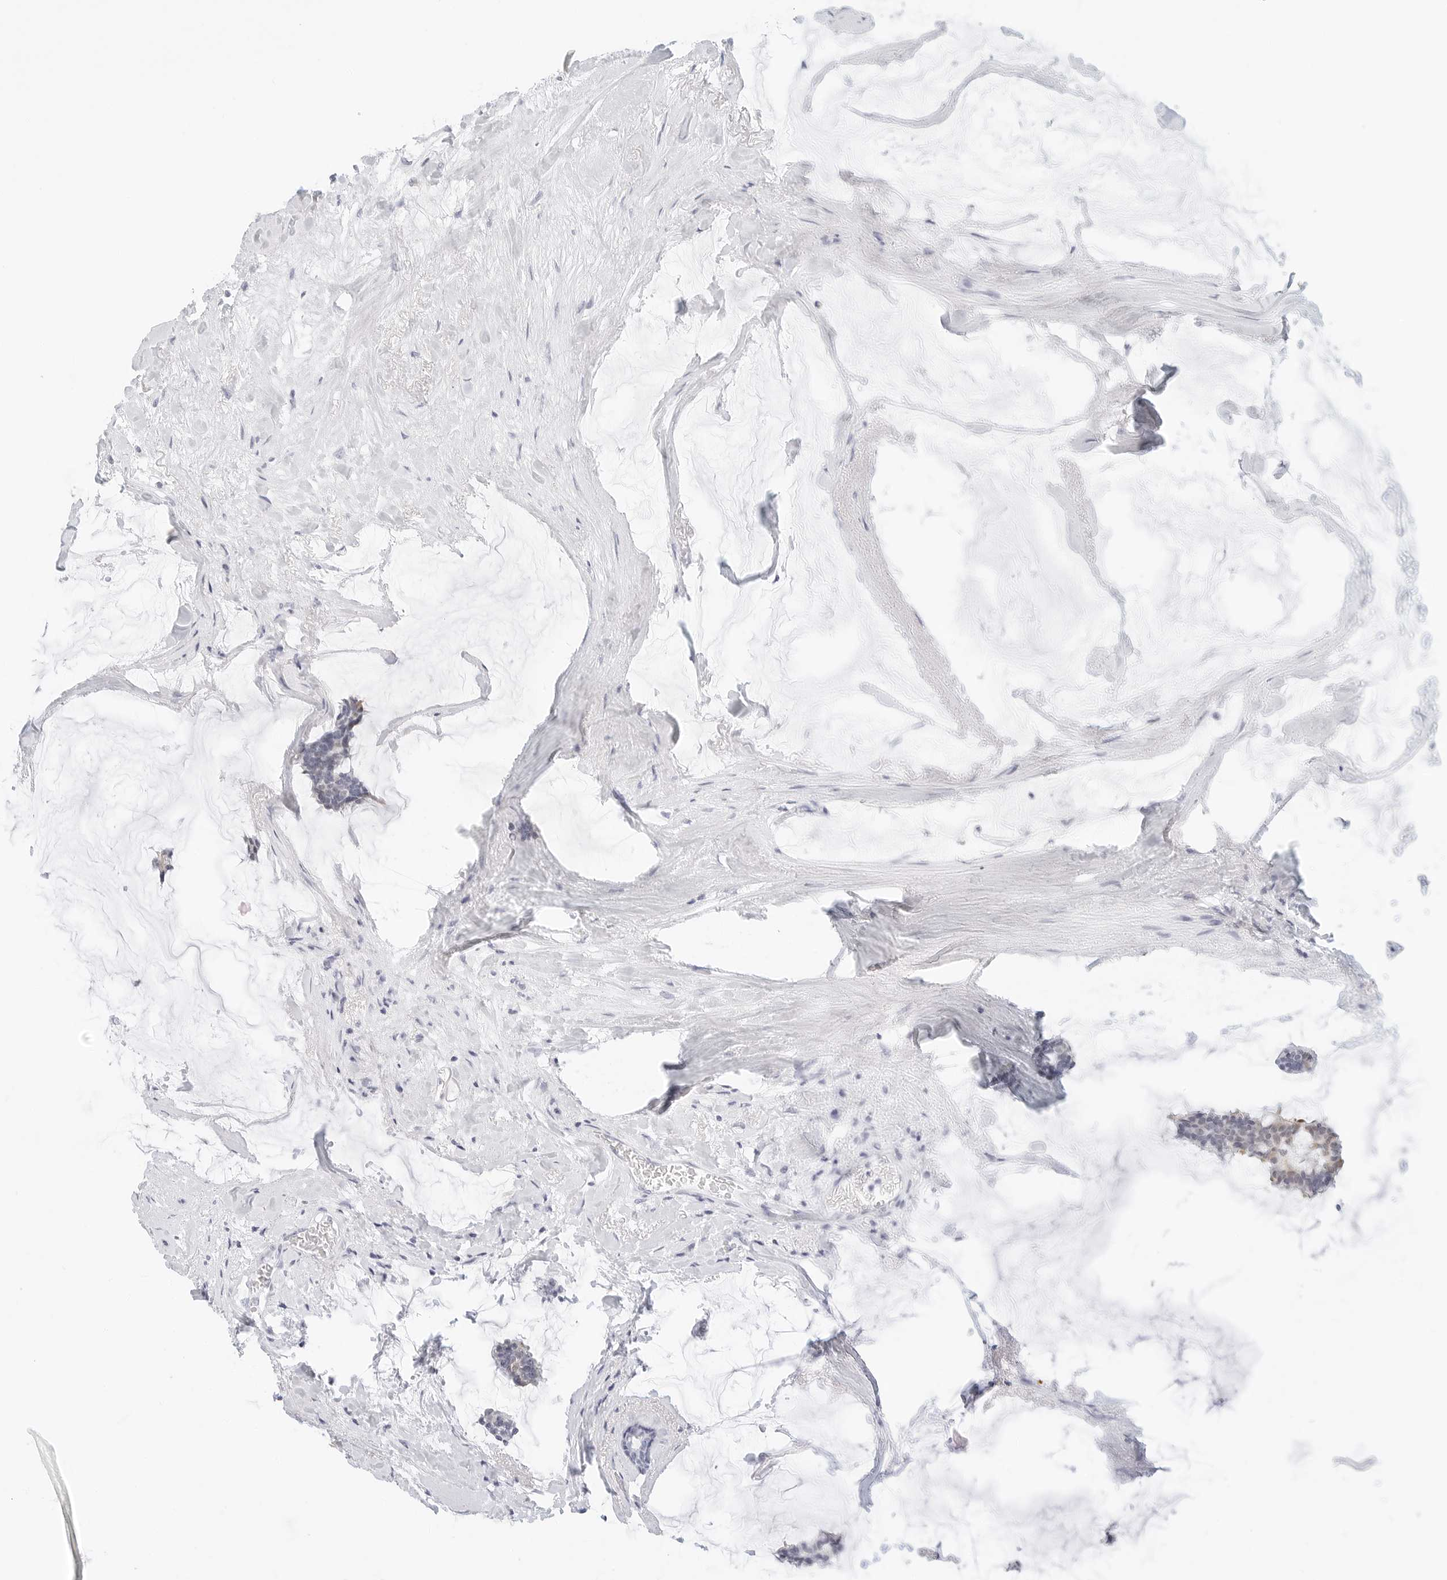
{"staining": {"intensity": "weak", "quantity": "<25%", "location": "cytoplasmic/membranous,nuclear"}, "tissue": "breast cancer", "cell_type": "Tumor cells", "image_type": "cancer", "snomed": [{"axis": "morphology", "description": "Duct carcinoma"}, {"axis": "topography", "description": "Breast"}], "caption": "Immunohistochemical staining of human breast cancer exhibits no significant positivity in tumor cells. (DAB IHC with hematoxylin counter stain).", "gene": "CD22", "patient": {"sex": "female", "age": 93}}